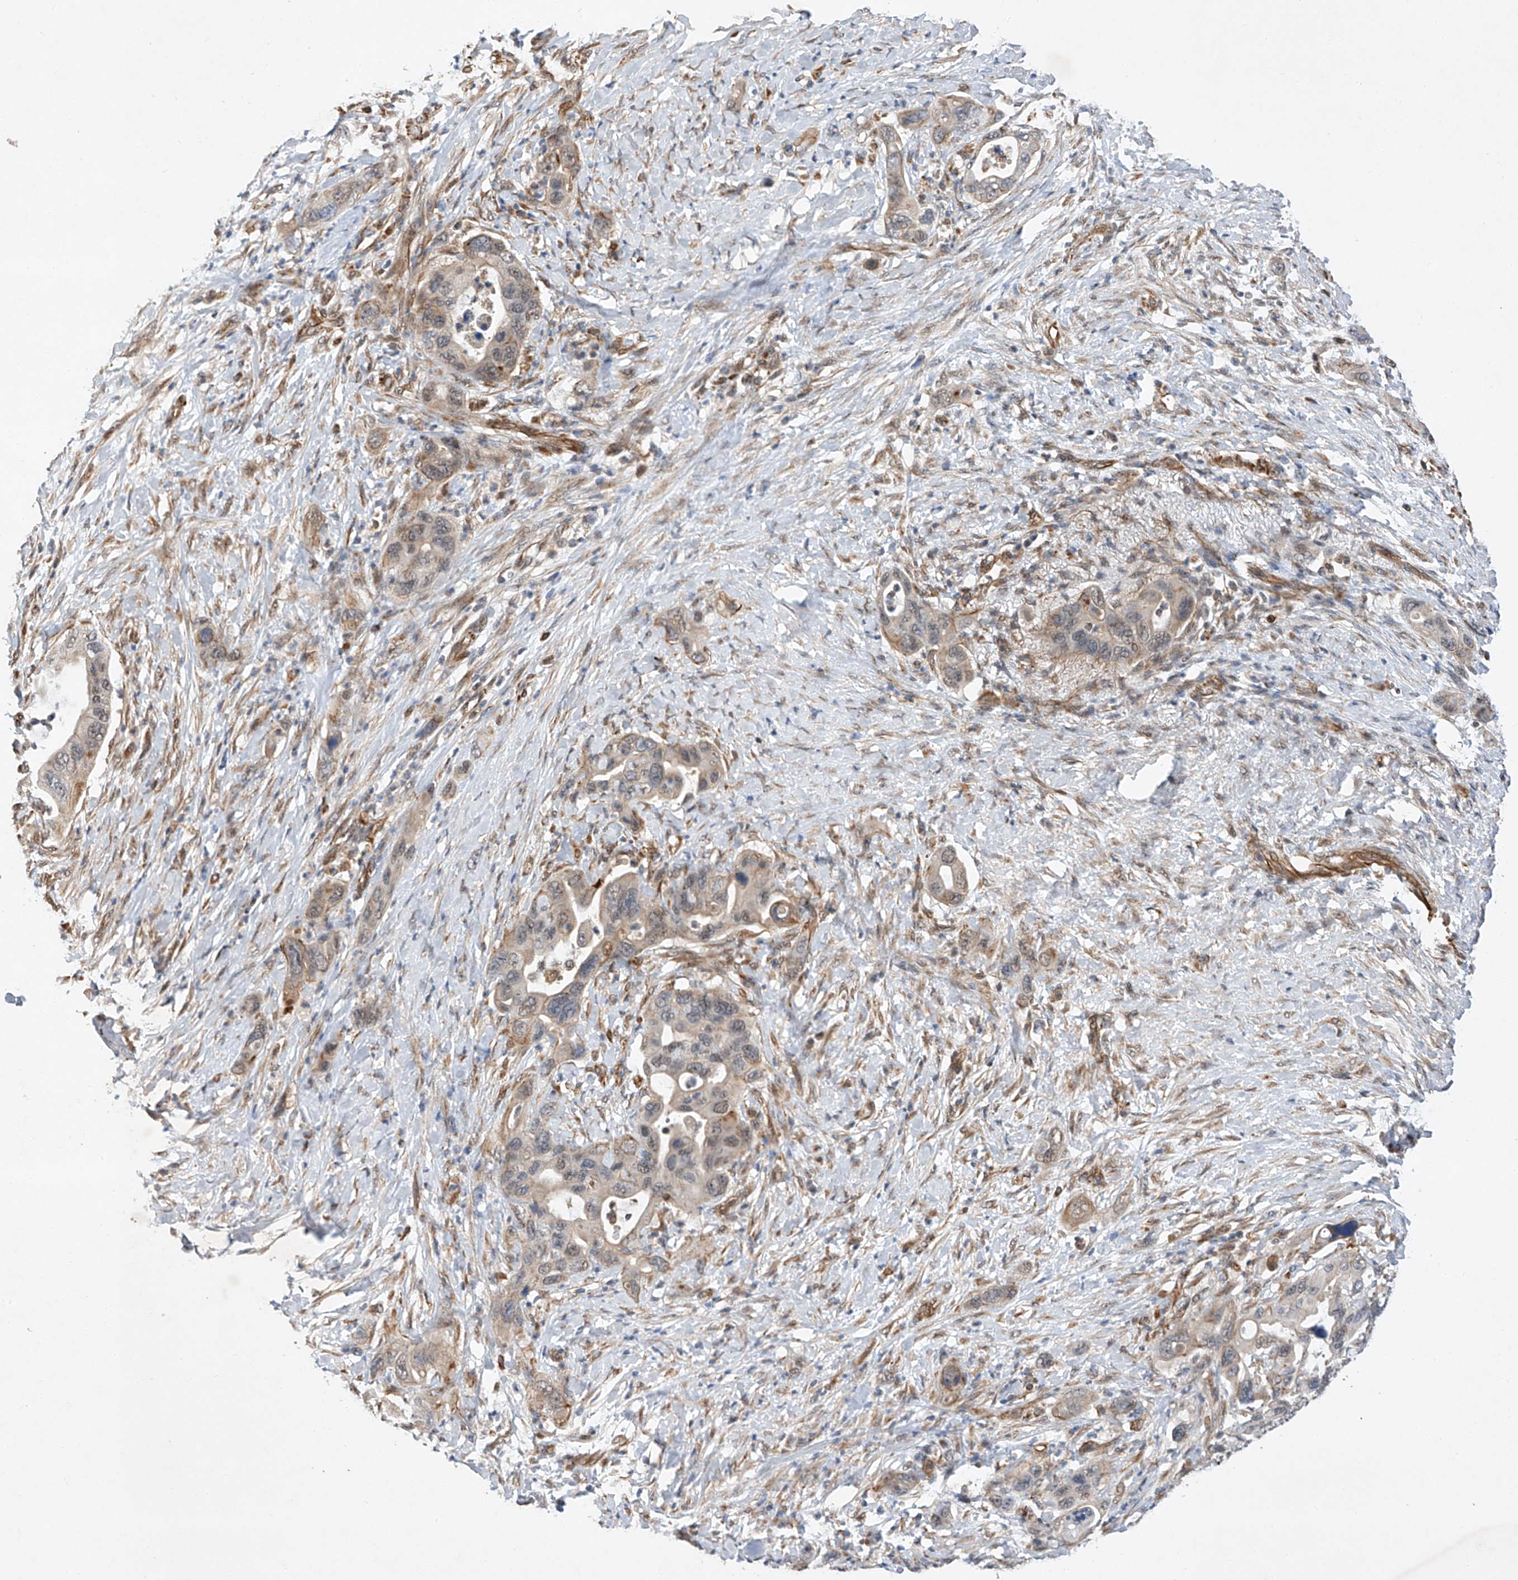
{"staining": {"intensity": "weak", "quantity": "<25%", "location": "cytoplasmic/membranous,nuclear"}, "tissue": "pancreatic cancer", "cell_type": "Tumor cells", "image_type": "cancer", "snomed": [{"axis": "morphology", "description": "Adenocarcinoma, NOS"}, {"axis": "topography", "description": "Pancreas"}], "caption": "This is an immunohistochemistry image of human pancreatic adenocarcinoma. There is no staining in tumor cells.", "gene": "AMD1", "patient": {"sex": "female", "age": 71}}